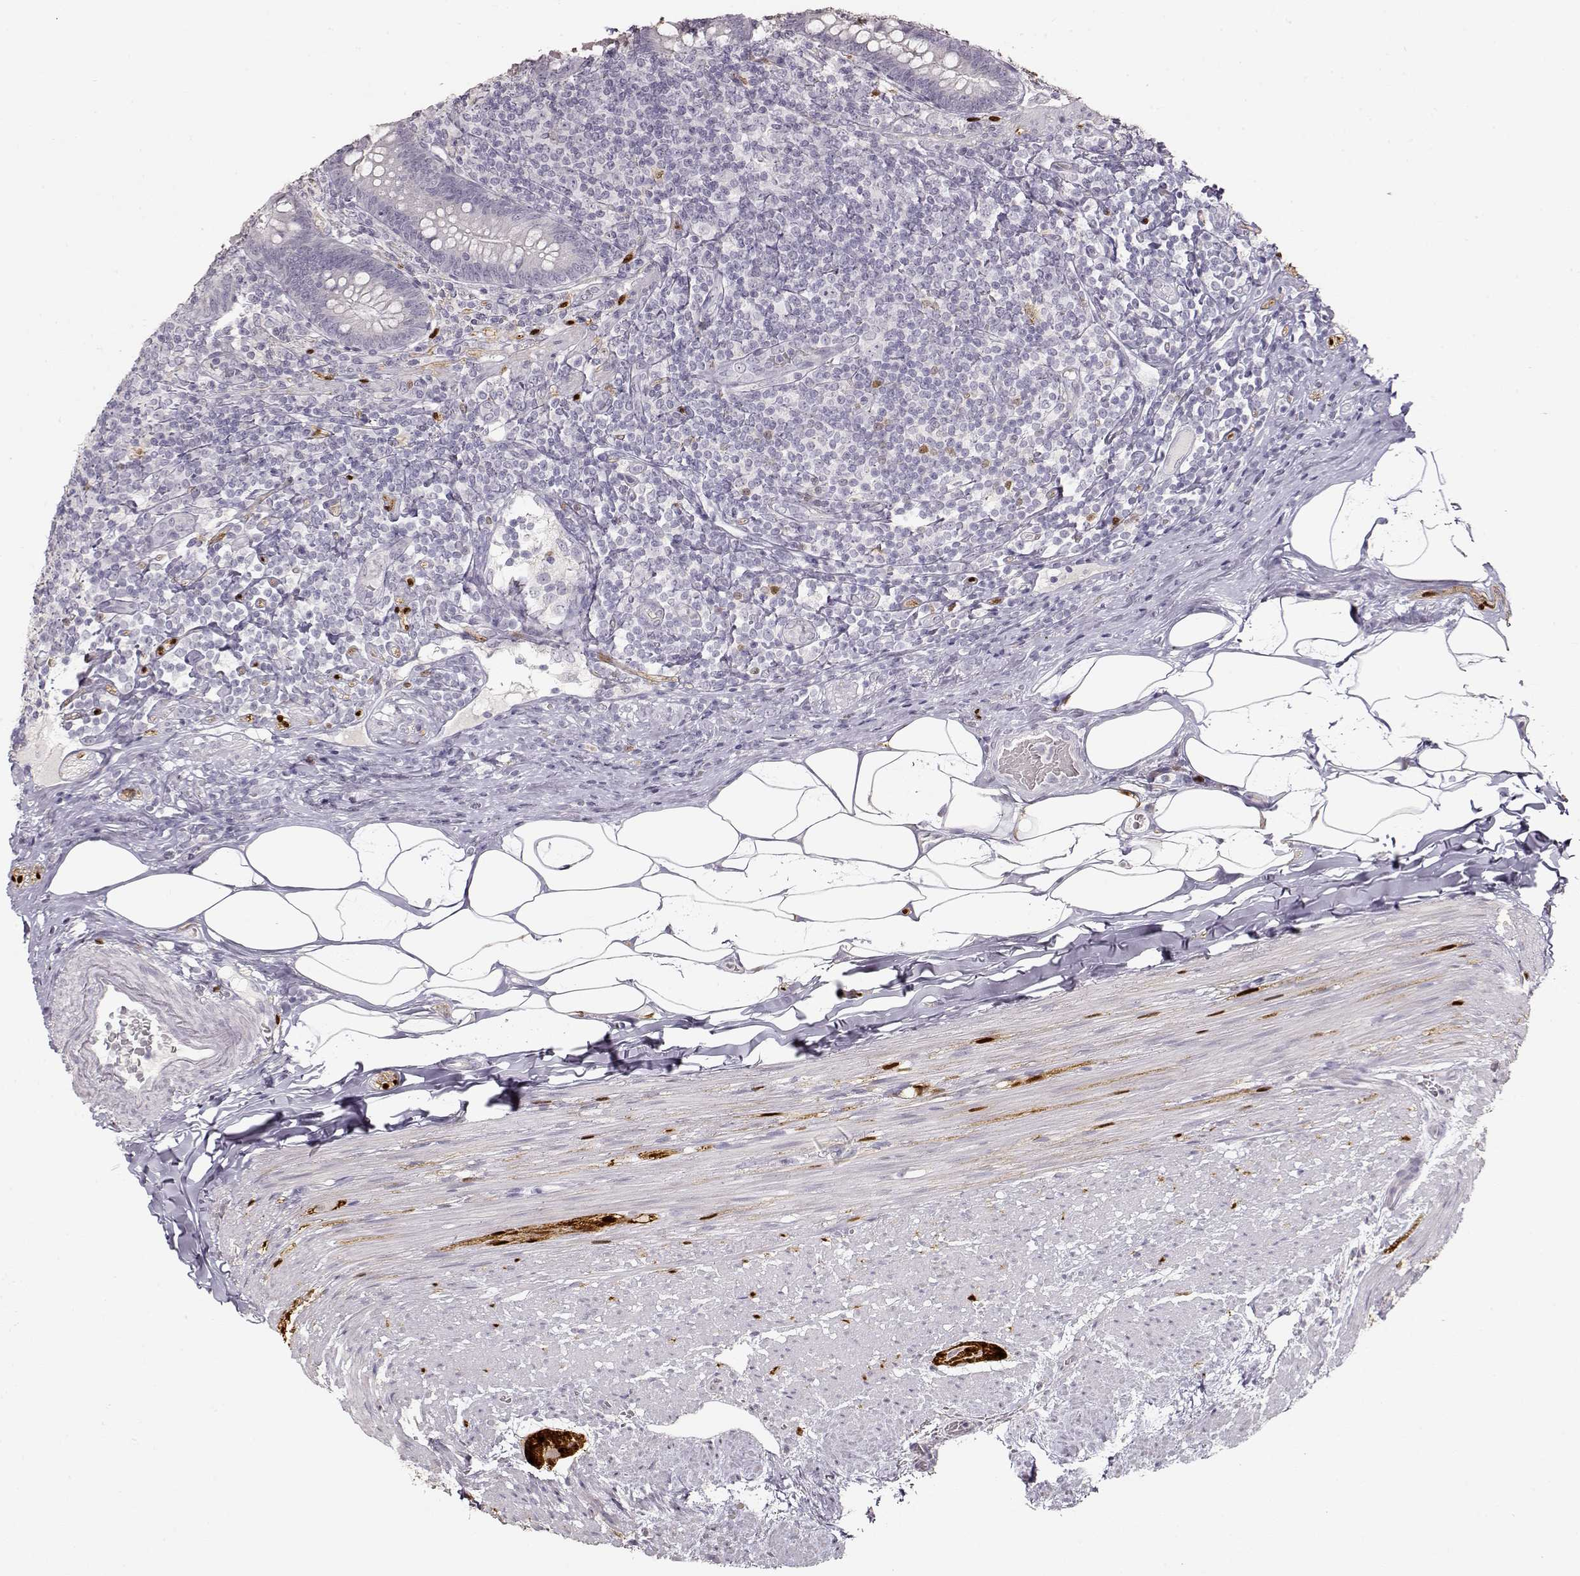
{"staining": {"intensity": "negative", "quantity": "none", "location": "none"}, "tissue": "appendix", "cell_type": "Glandular cells", "image_type": "normal", "snomed": [{"axis": "morphology", "description": "Normal tissue, NOS"}, {"axis": "topography", "description": "Appendix"}], "caption": "The micrograph shows no staining of glandular cells in unremarkable appendix.", "gene": "S100B", "patient": {"sex": "male", "age": 47}}